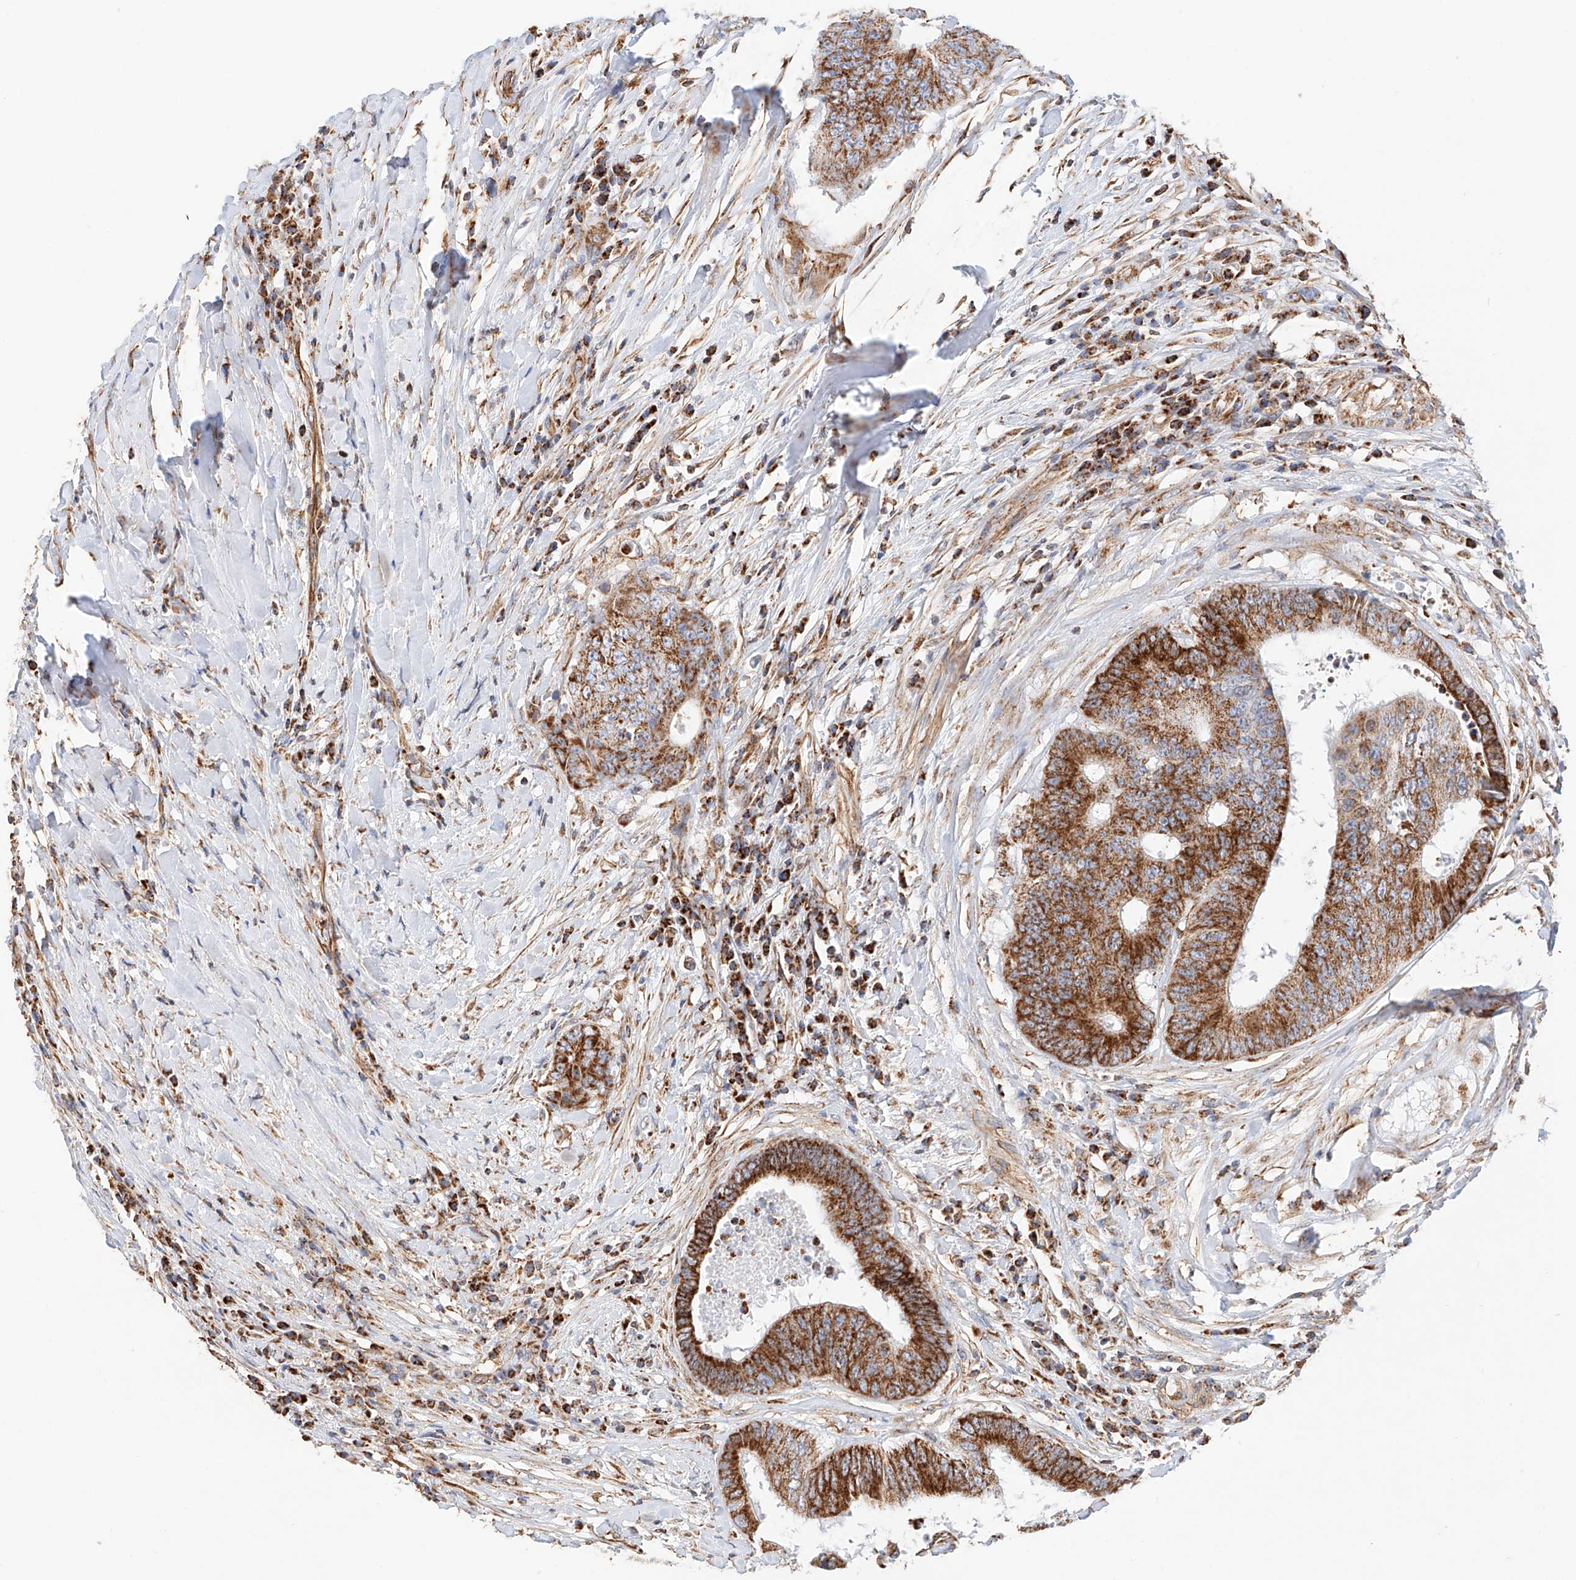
{"staining": {"intensity": "strong", "quantity": ">75%", "location": "cytoplasmic/membranous"}, "tissue": "colorectal cancer", "cell_type": "Tumor cells", "image_type": "cancer", "snomed": [{"axis": "morphology", "description": "Adenocarcinoma, NOS"}, {"axis": "topography", "description": "Rectum"}], "caption": "Protein expression analysis of adenocarcinoma (colorectal) demonstrates strong cytoplasmic/membranous staining in about >75% of tumor cells.", "gene": "NDUFV3", "patient": {"sex": "male", "age": 72}}